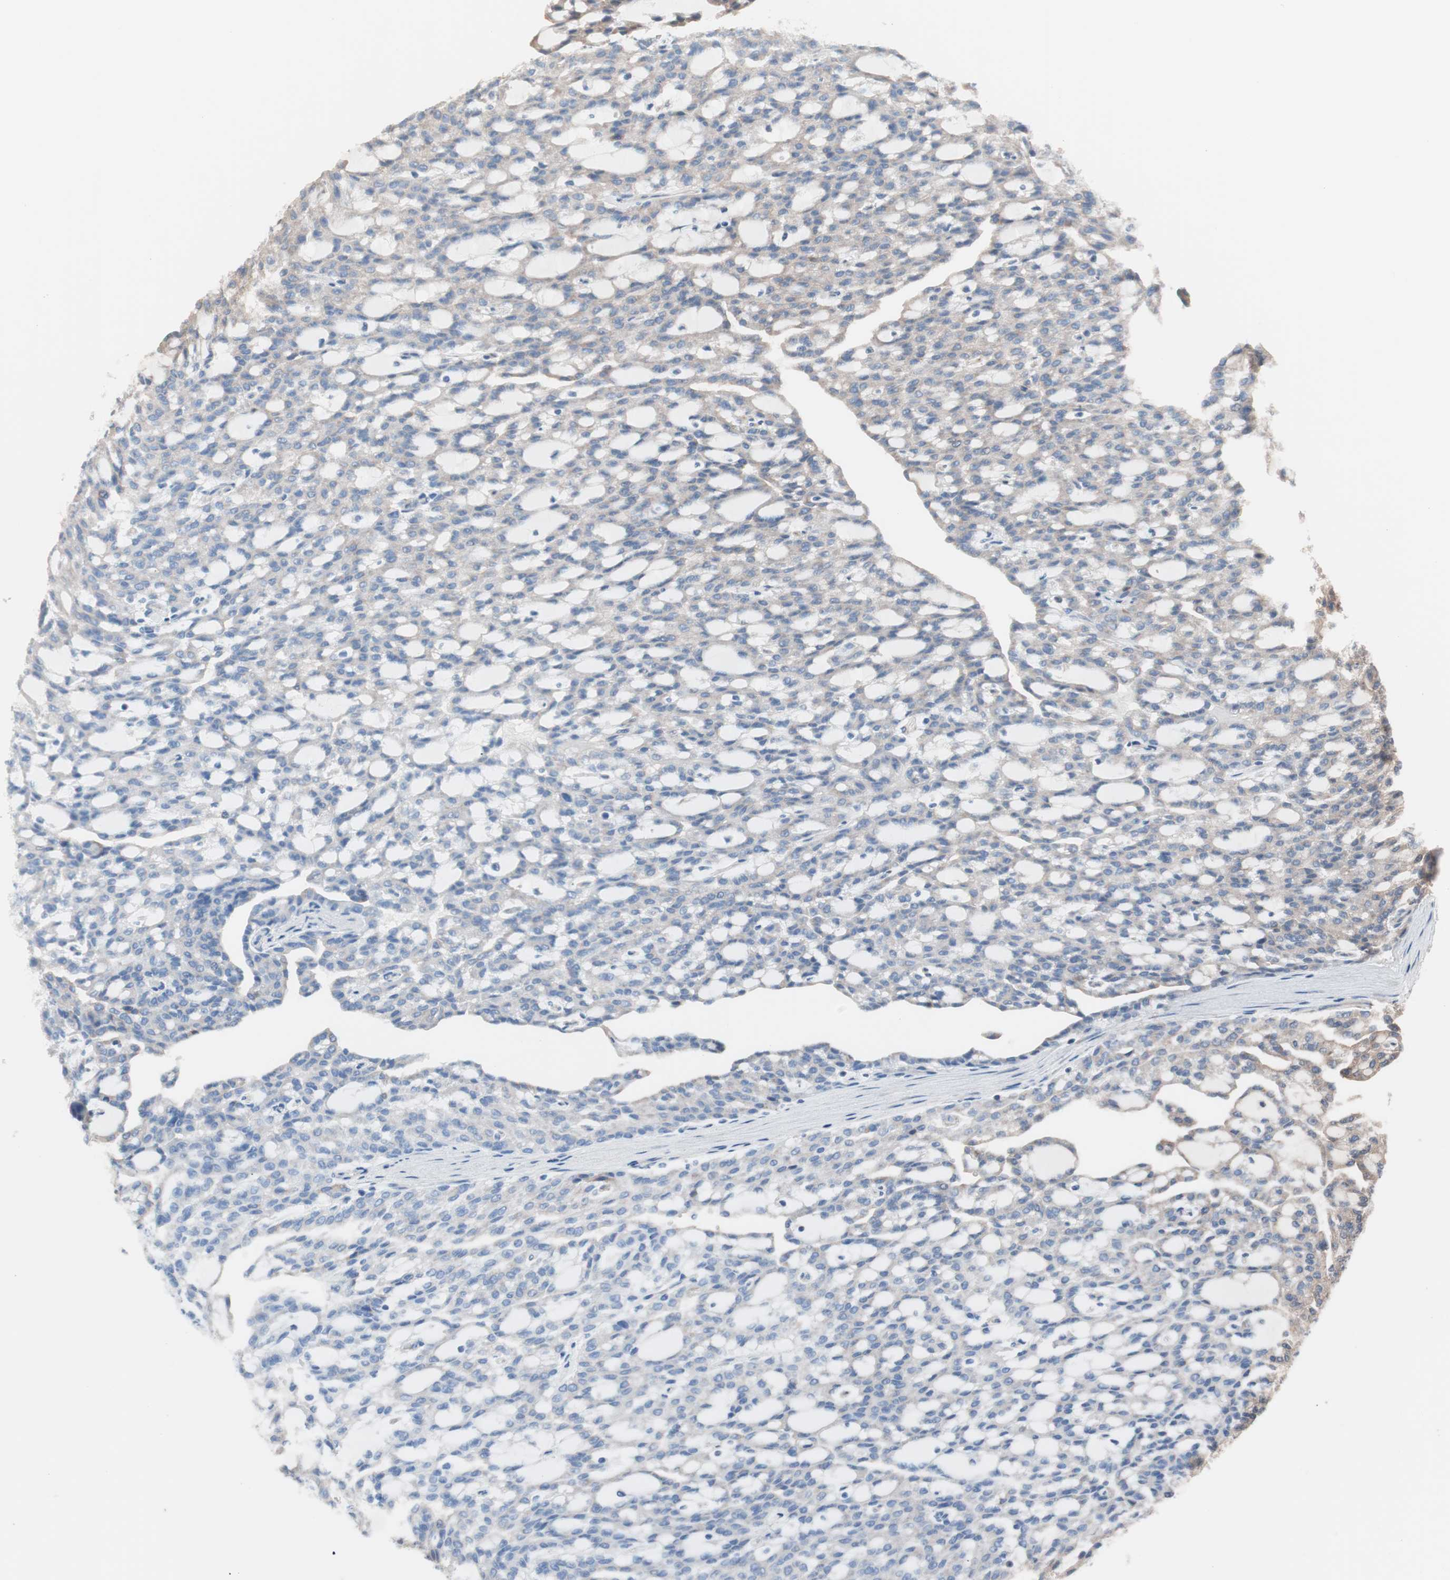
{"staining": {"intensity": "negative", "quantity": "none", "location": "none"}, "tissue": "renal cancer", "cell_type": "Tumor cells", "image_type": "cancer", "snomed": [{"axis": "morphology", "description": "Adenocarcinoma, NOS"}, {"axis": "topography", "description": "Kidney"}], "caption": "Tumor cells are negative for protein expression in human renal adenocarcinoma.", "gene": "IRS1", "patient": {"sex": "male", "age": 63}}